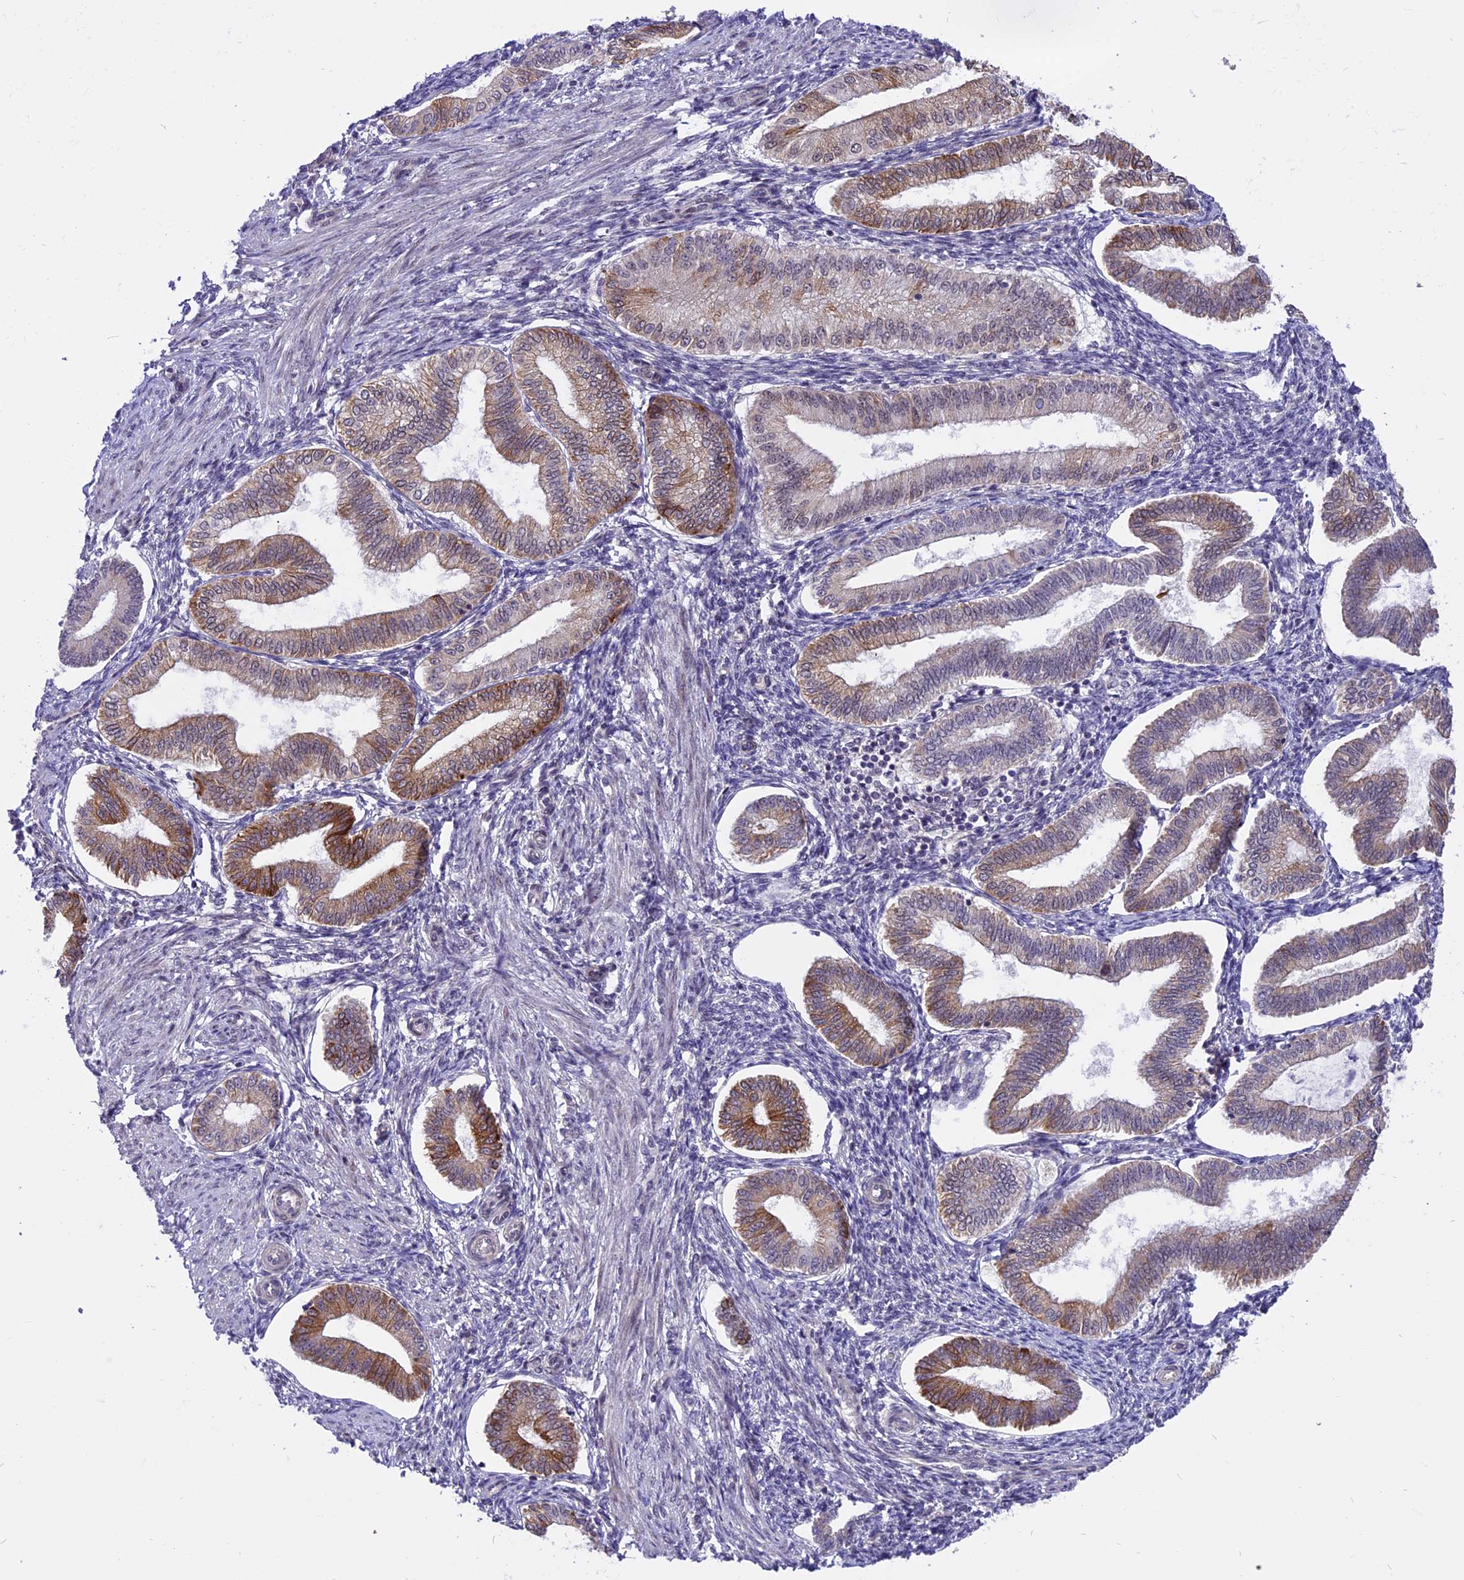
{"staining": {"intensity": "weak", "quantity": "<25%", "location": "nuclear"}, "tissue": "endometrium", "cell_type": "Cells in endometrial stroma", "image_type": "normal", "snomed": [{"axis": "morphology", "description": "Normal tissue, NOS"}, {"axis": "topography", "description": "Endometrium"}], "caption": "Immunohistochemical staining of benign human endometrium exhibits no significant positivity in cells in endometrial stroma.", "gene": "SPRED1", "patient": {"sex": "female", "age": 39}}